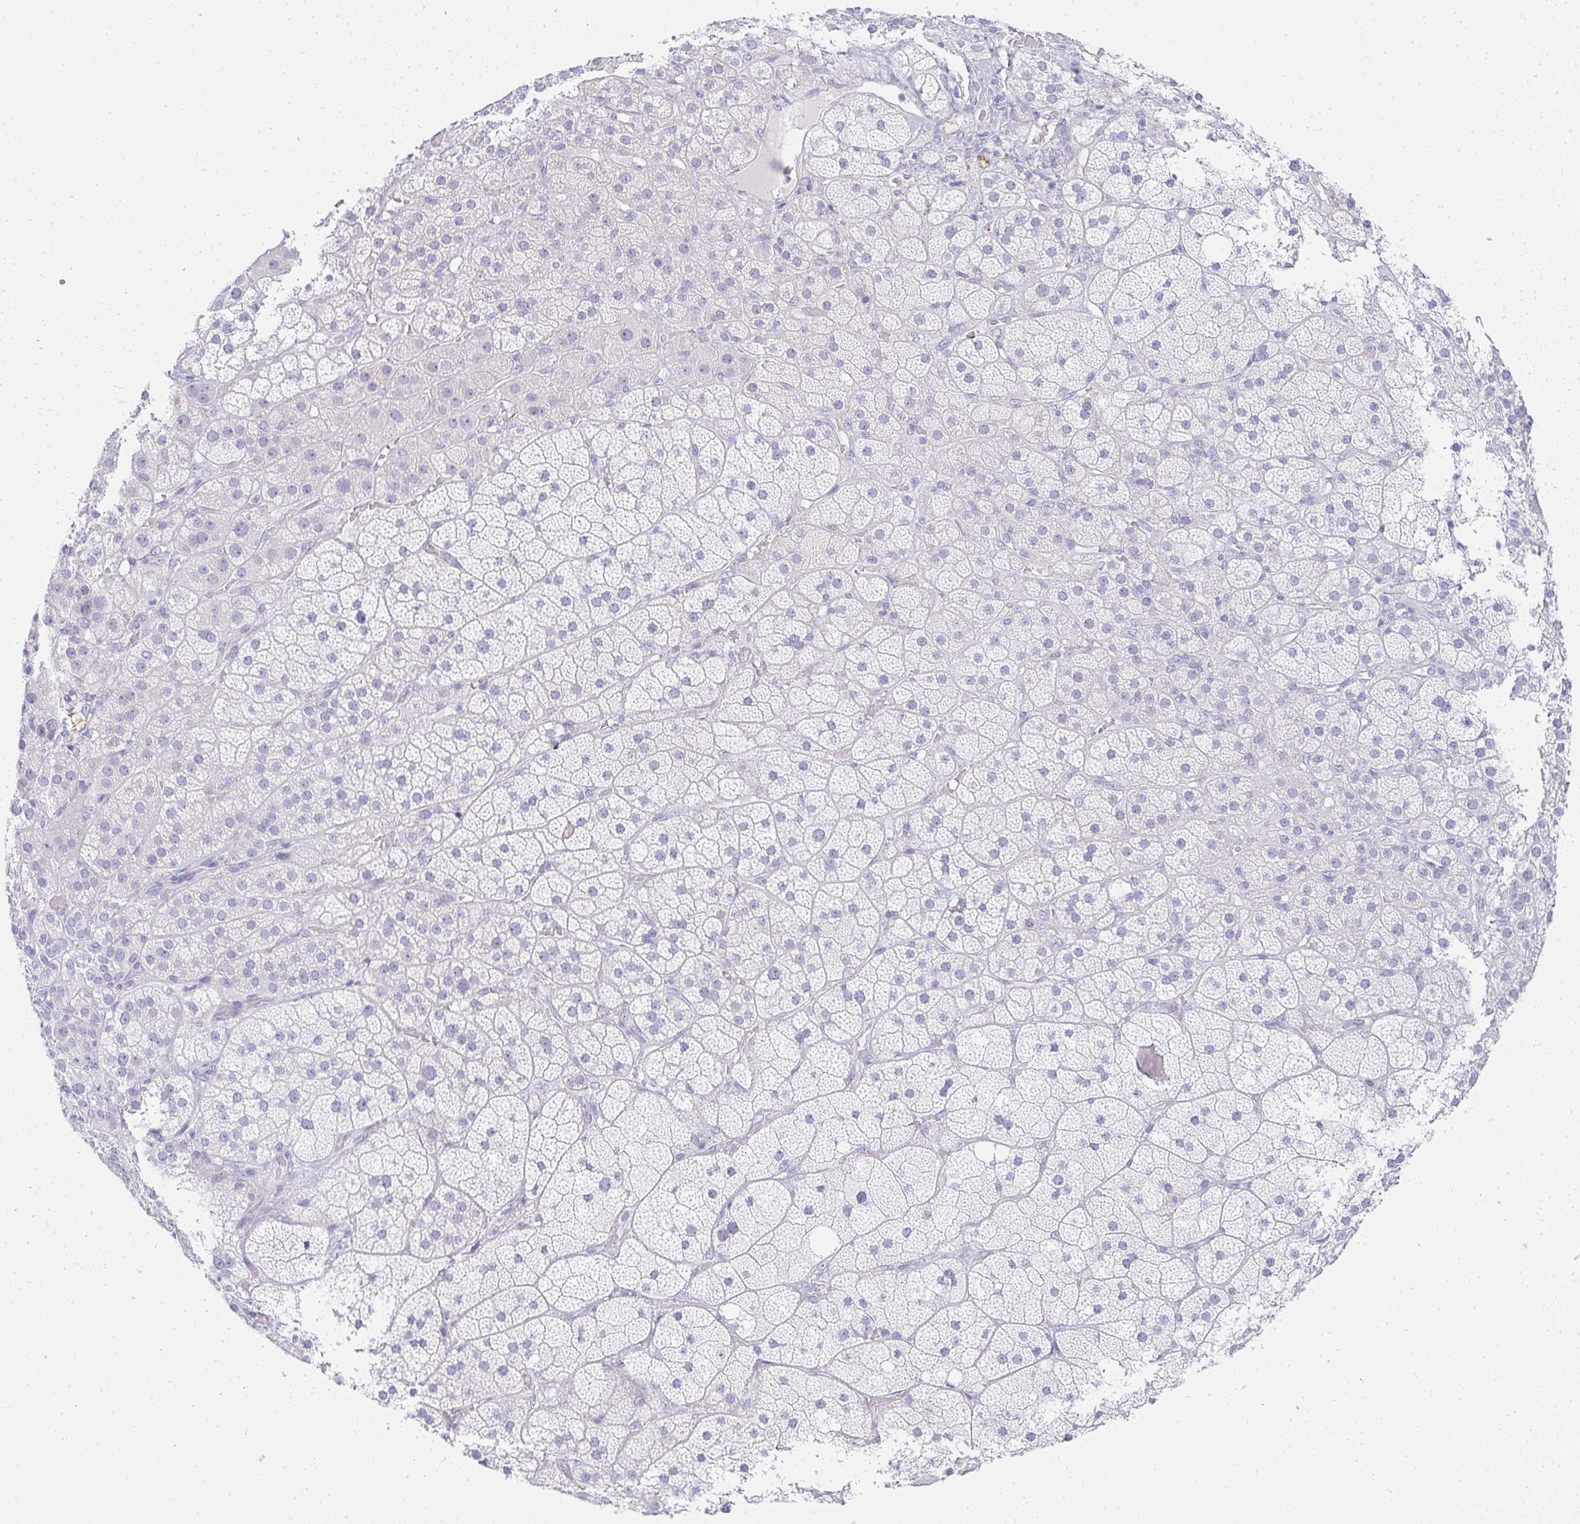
{"staining": {"intensity": "negative", "quantity": "none", "location": "none"}, "tissue": "adrenal gland", "cell_type": "Glandular cells", "image_type": "normal", "snomed": [{"axis": "morphology", "description": "Normal tissue, NOS"}, {"axis": "topography", "description": "Adrenal gland"}], "caption": "High magnification brightfield microscopy of benign adrenal gland stained with DAB (brown) and counterstained with hematoxylin (blue): glandular cells show no significant expression. (DAB immunohistochemistry (IHC) with hematoxylin counter stain).", "gene": "OR5J2", "patient": {"sex": "male", "age": 57}}